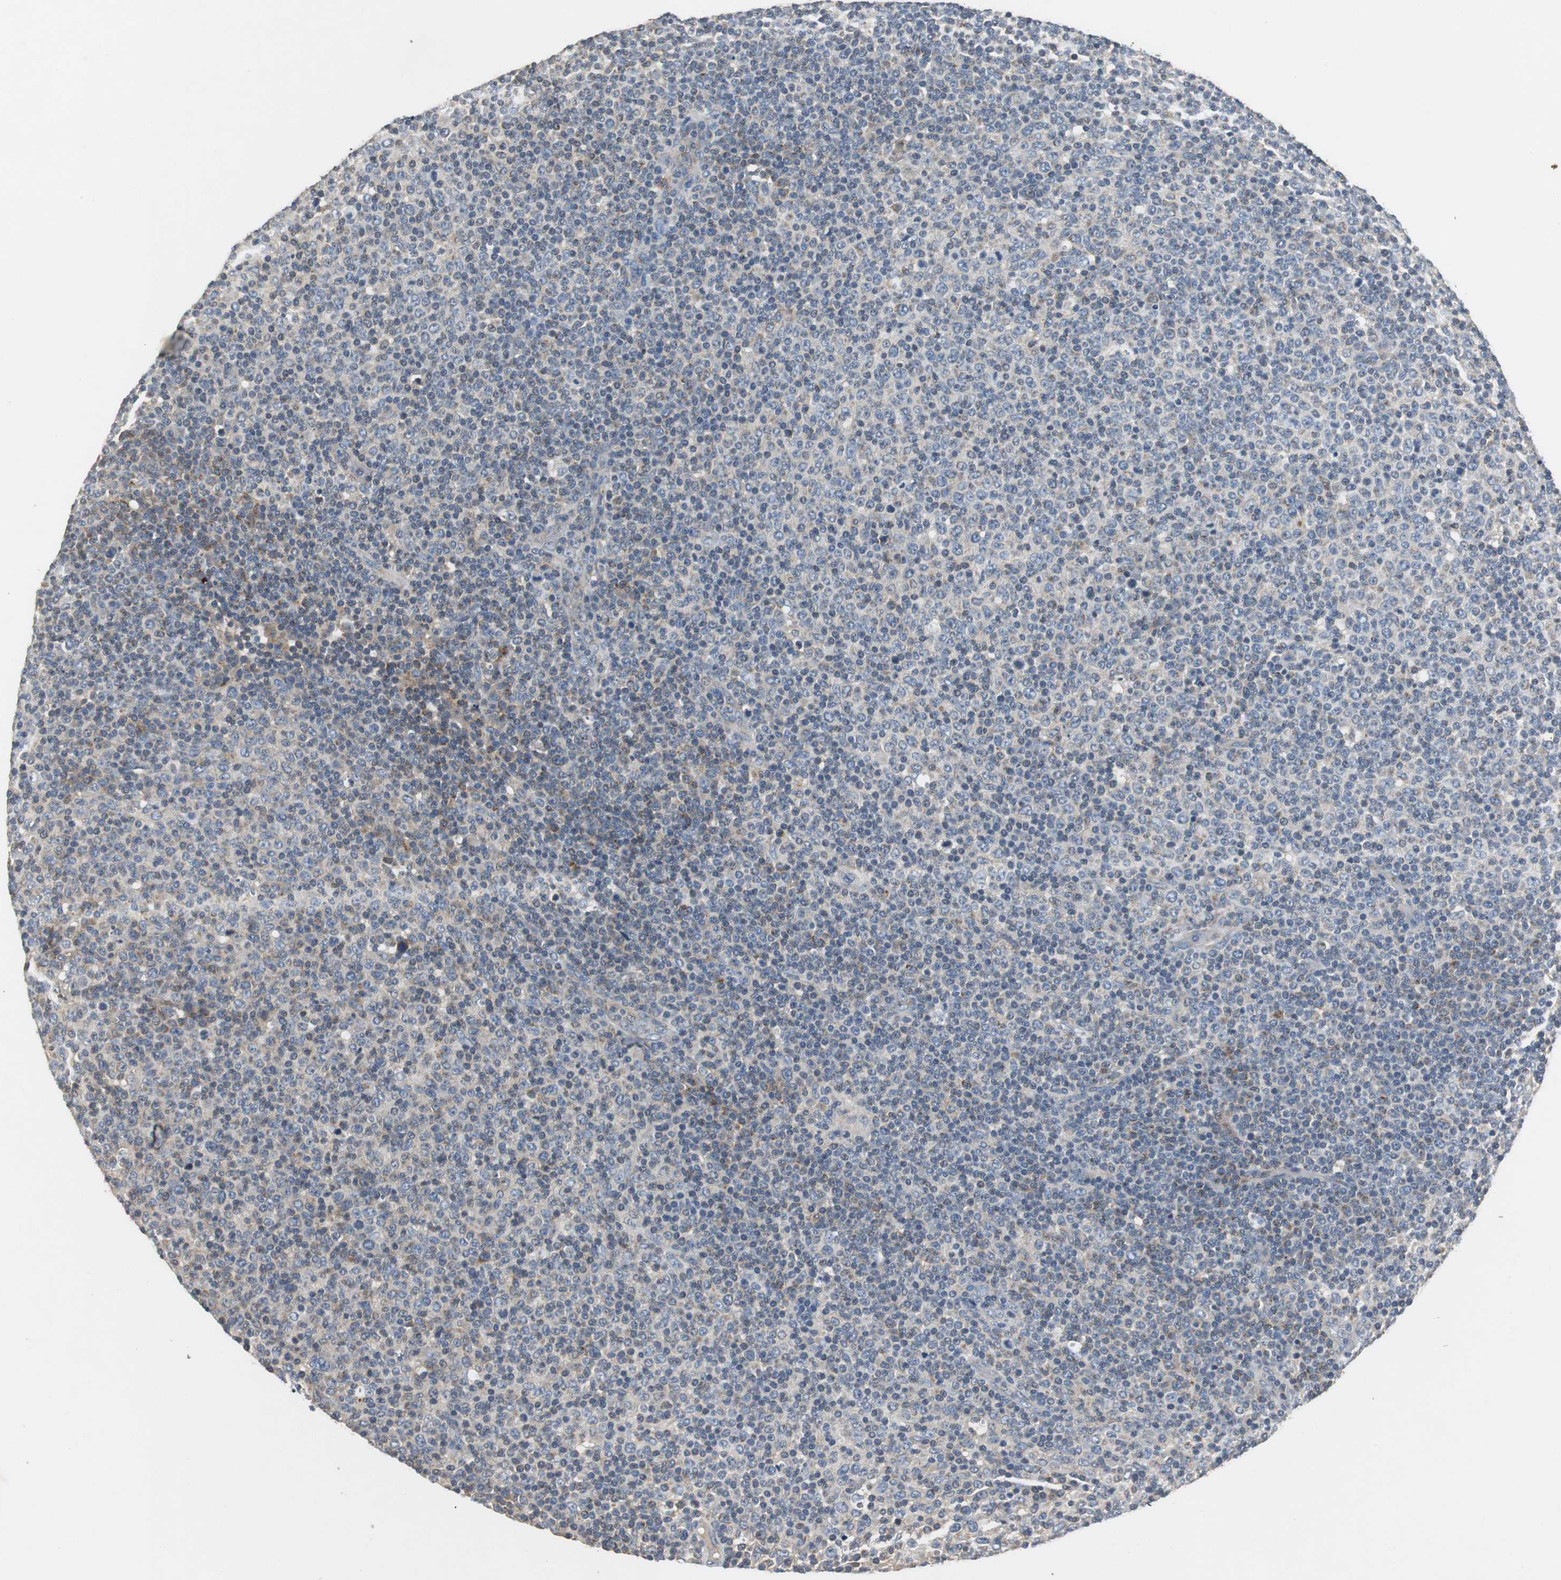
{"staining": {"intensity": "weak", "quantity": "25%-75%", "location": "cytoplasmic/membranous"}, "tissue": "lymphoma", "cell_type": "Tumor cells", "image_type": "cancer", "snomed": [{"axis": "morphology", "description": "Malignant lymphoma, non-Hodgkin's type, Low grade"}, {"axis": "topography", "description": "Lymph node"}], "caption": "This is a photomicrograph of immunohistochemistry (IHC) staining of lymphoma, which shows weak positivity in the cytoplasmic/membranous of tumor cells.", "gene": "SLC19A2", "patient": {"sex": "male", "age": 70}}